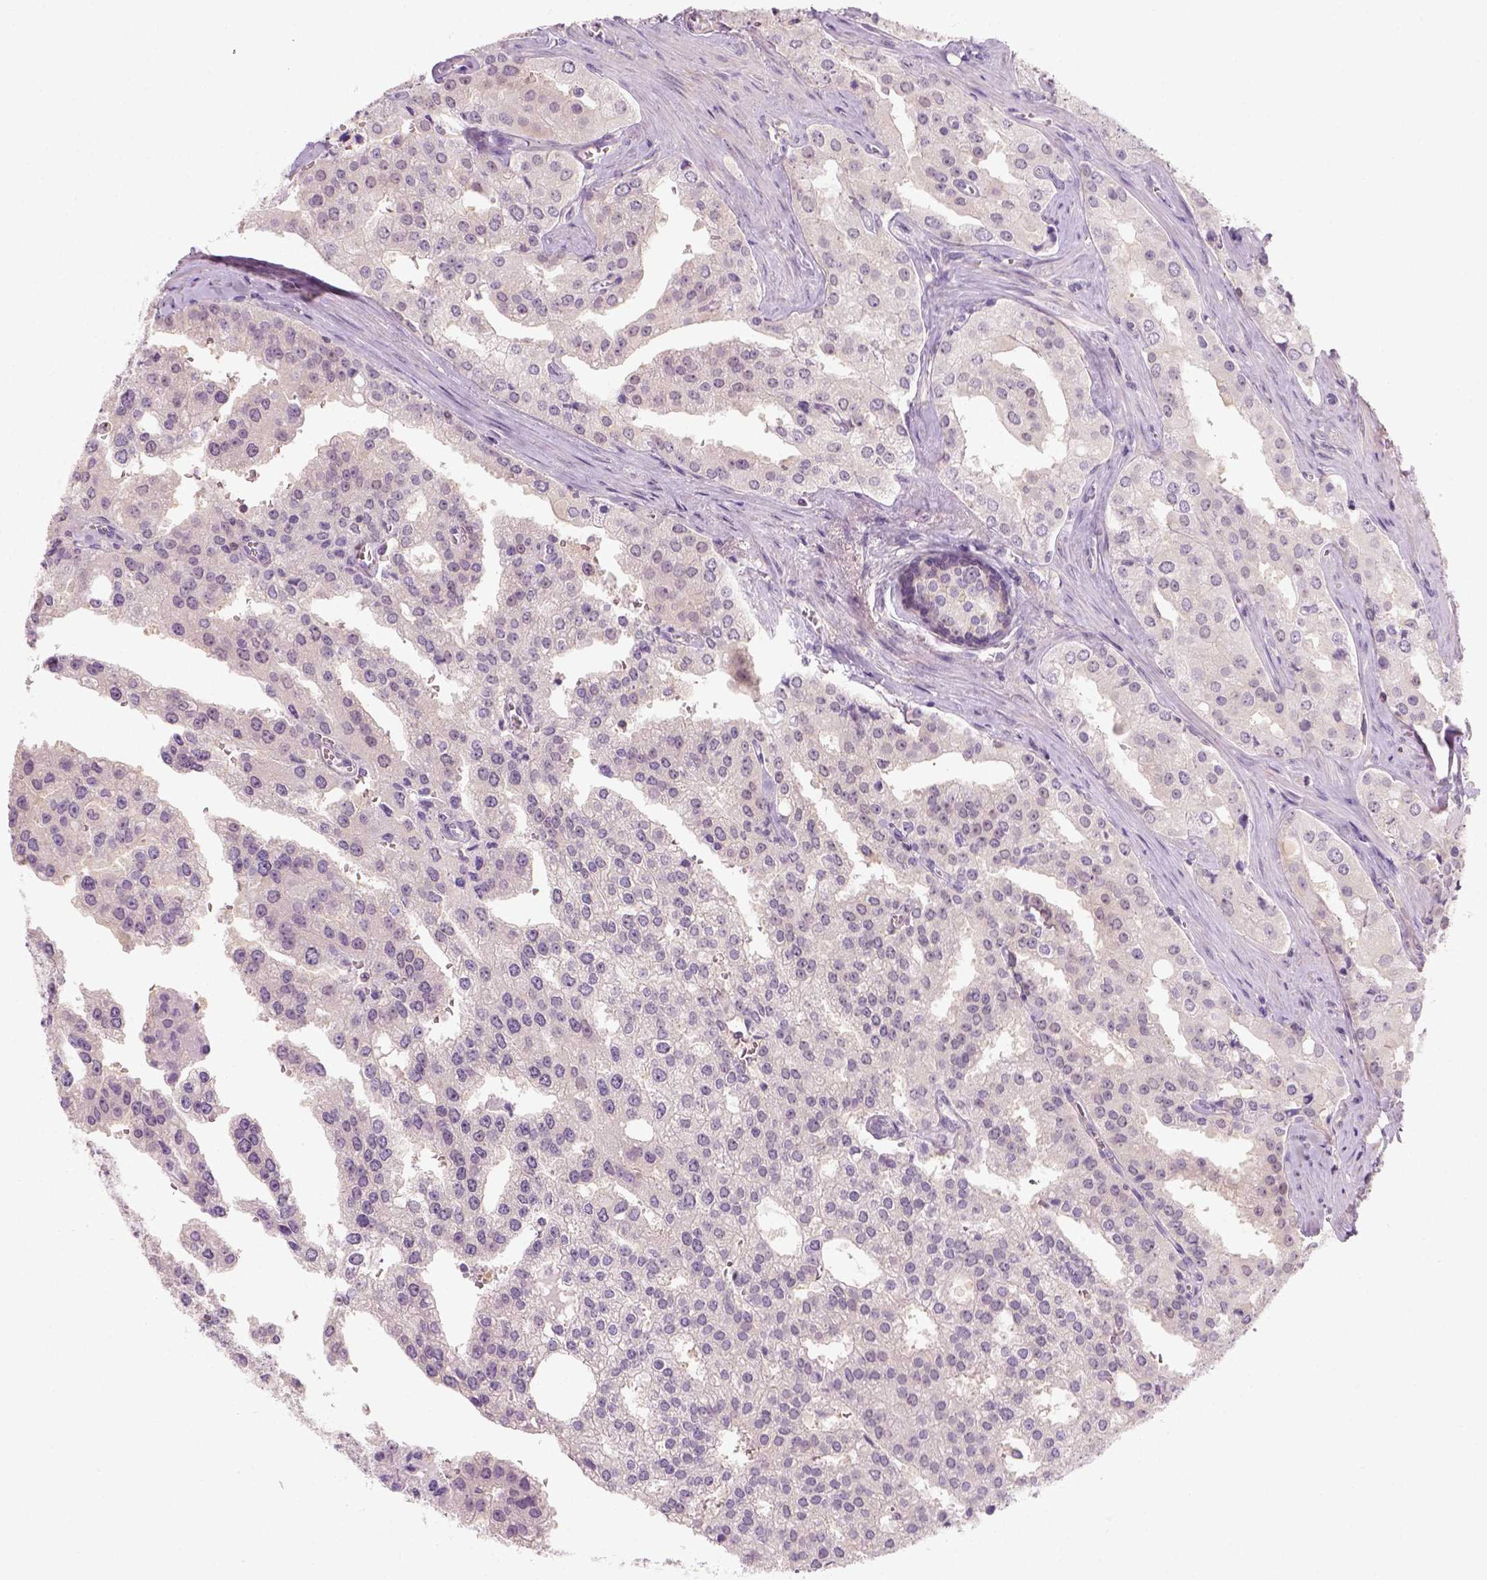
{"staining": {"intensity": "negative", "quantity": "none", "location": "none"}, "tissue": "prostate cancer", "cell_type": "Tumor cells", "image_type": "cancer", "snomed": [{"axis": "morphology", "description": "Adenocarcinoma, High grade"}, {"axis": "topography", "description": "Prostate"}], "caption": "Prostate adenocarcinoma (high-grade) was stained to show a protein in brown. There is no significant expression in tumor cells.", "gene": "EPHB1", "patient": {"sex": "male", "age": 68}}